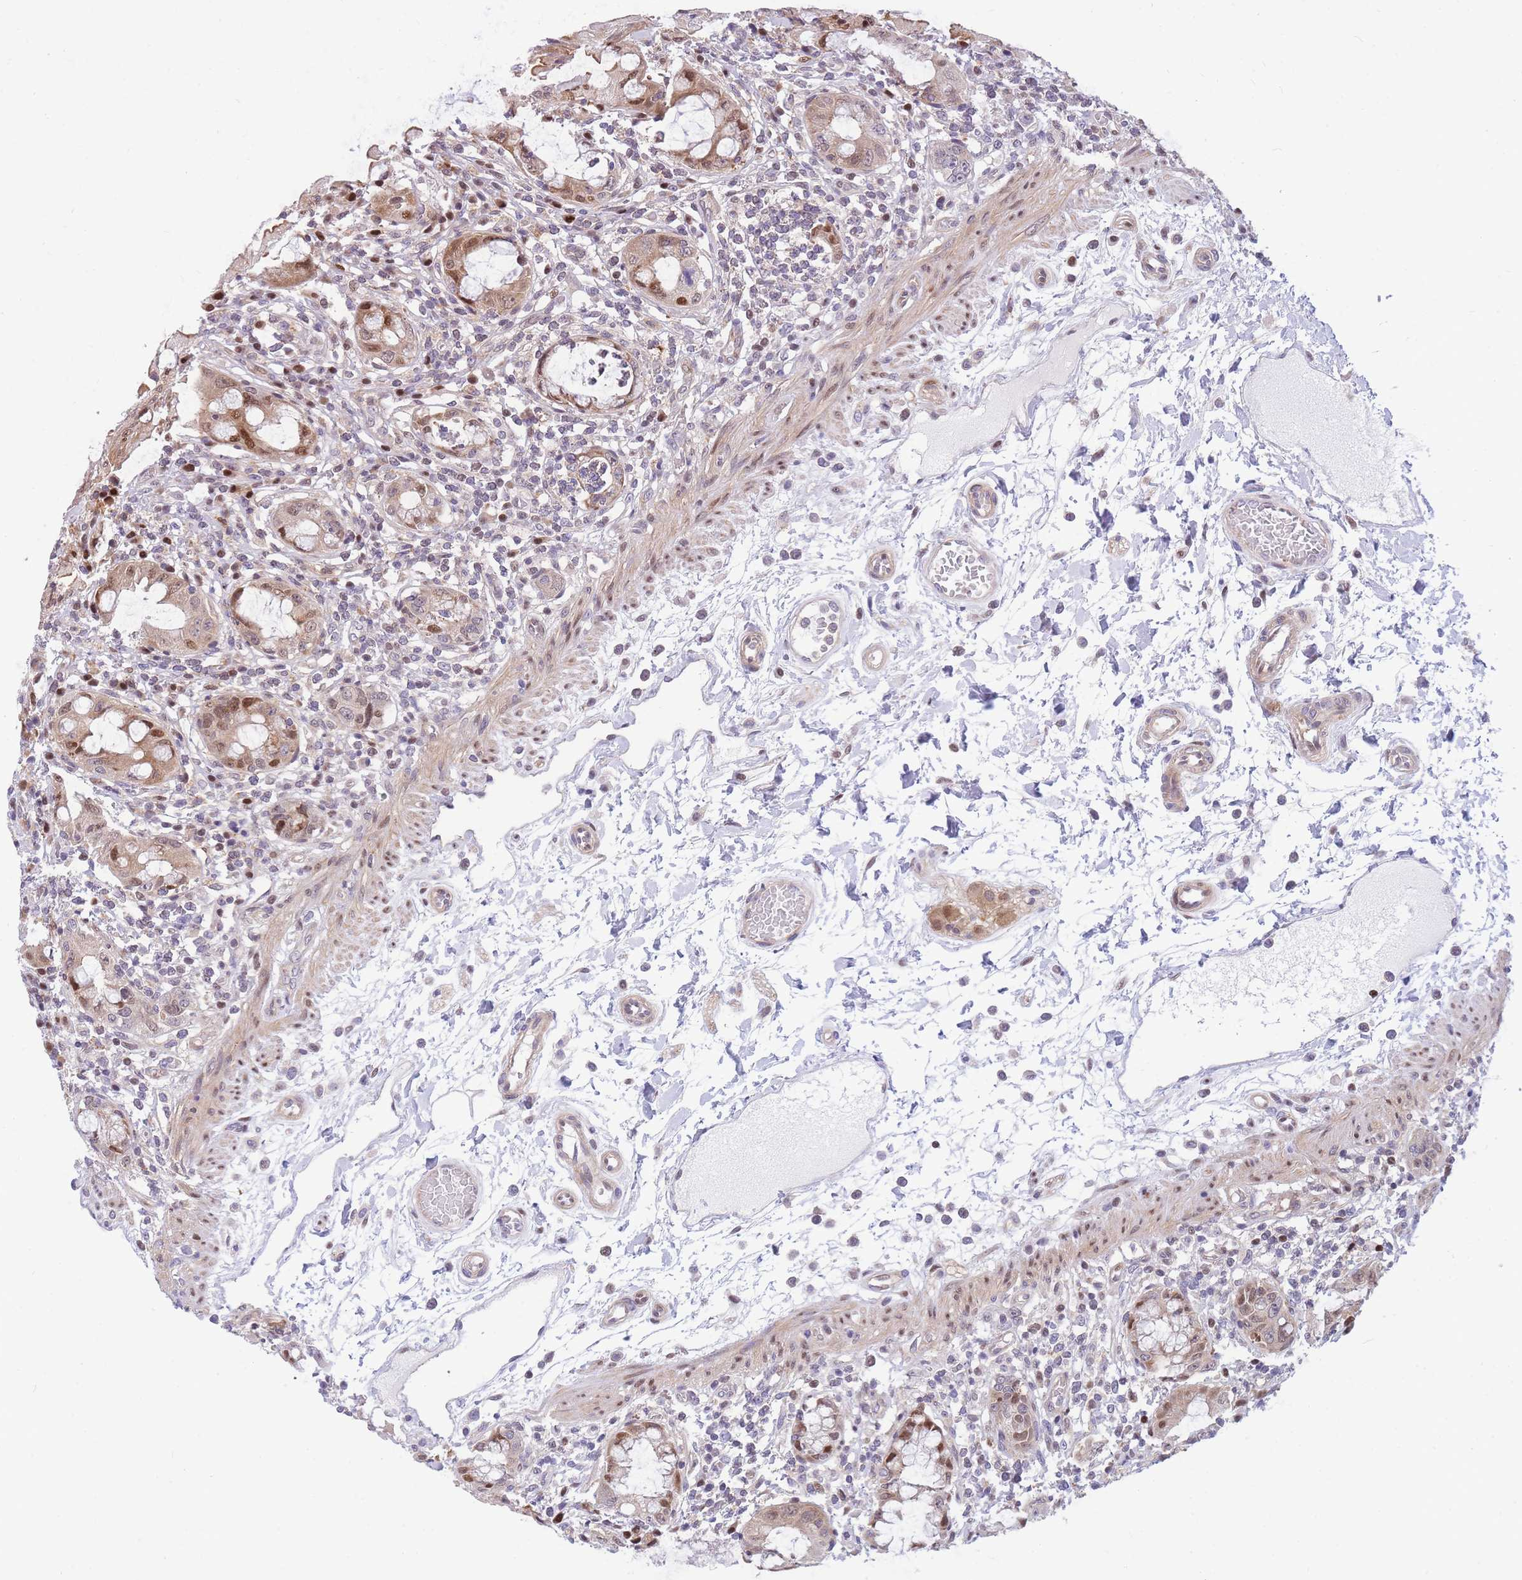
{"staining": {"intensity": "moderate", "quantity": ">75%", "location": "cytoplasmic/membranous,nuclear"}, "tissue": "rectum", "cell_type": "Glandular cells", "image_type": "normal", "snomed": [{"axis": "morphology", "description": "Normal tissue, NOS"}, {"axis": "topography", "description": "Rectum"}], "caption": "Glandular cells exhibit medium levels of moderate cytoplasmic/membranous,nuclear positivity in about >75% of cells in benign human rectum. (DAB (3,3'-diaminobenzidine) IHC, brown staining for protein, blue staining for nuclei).", "gene": "CRACD", "patient": {"sex": "female", "age": 57}}